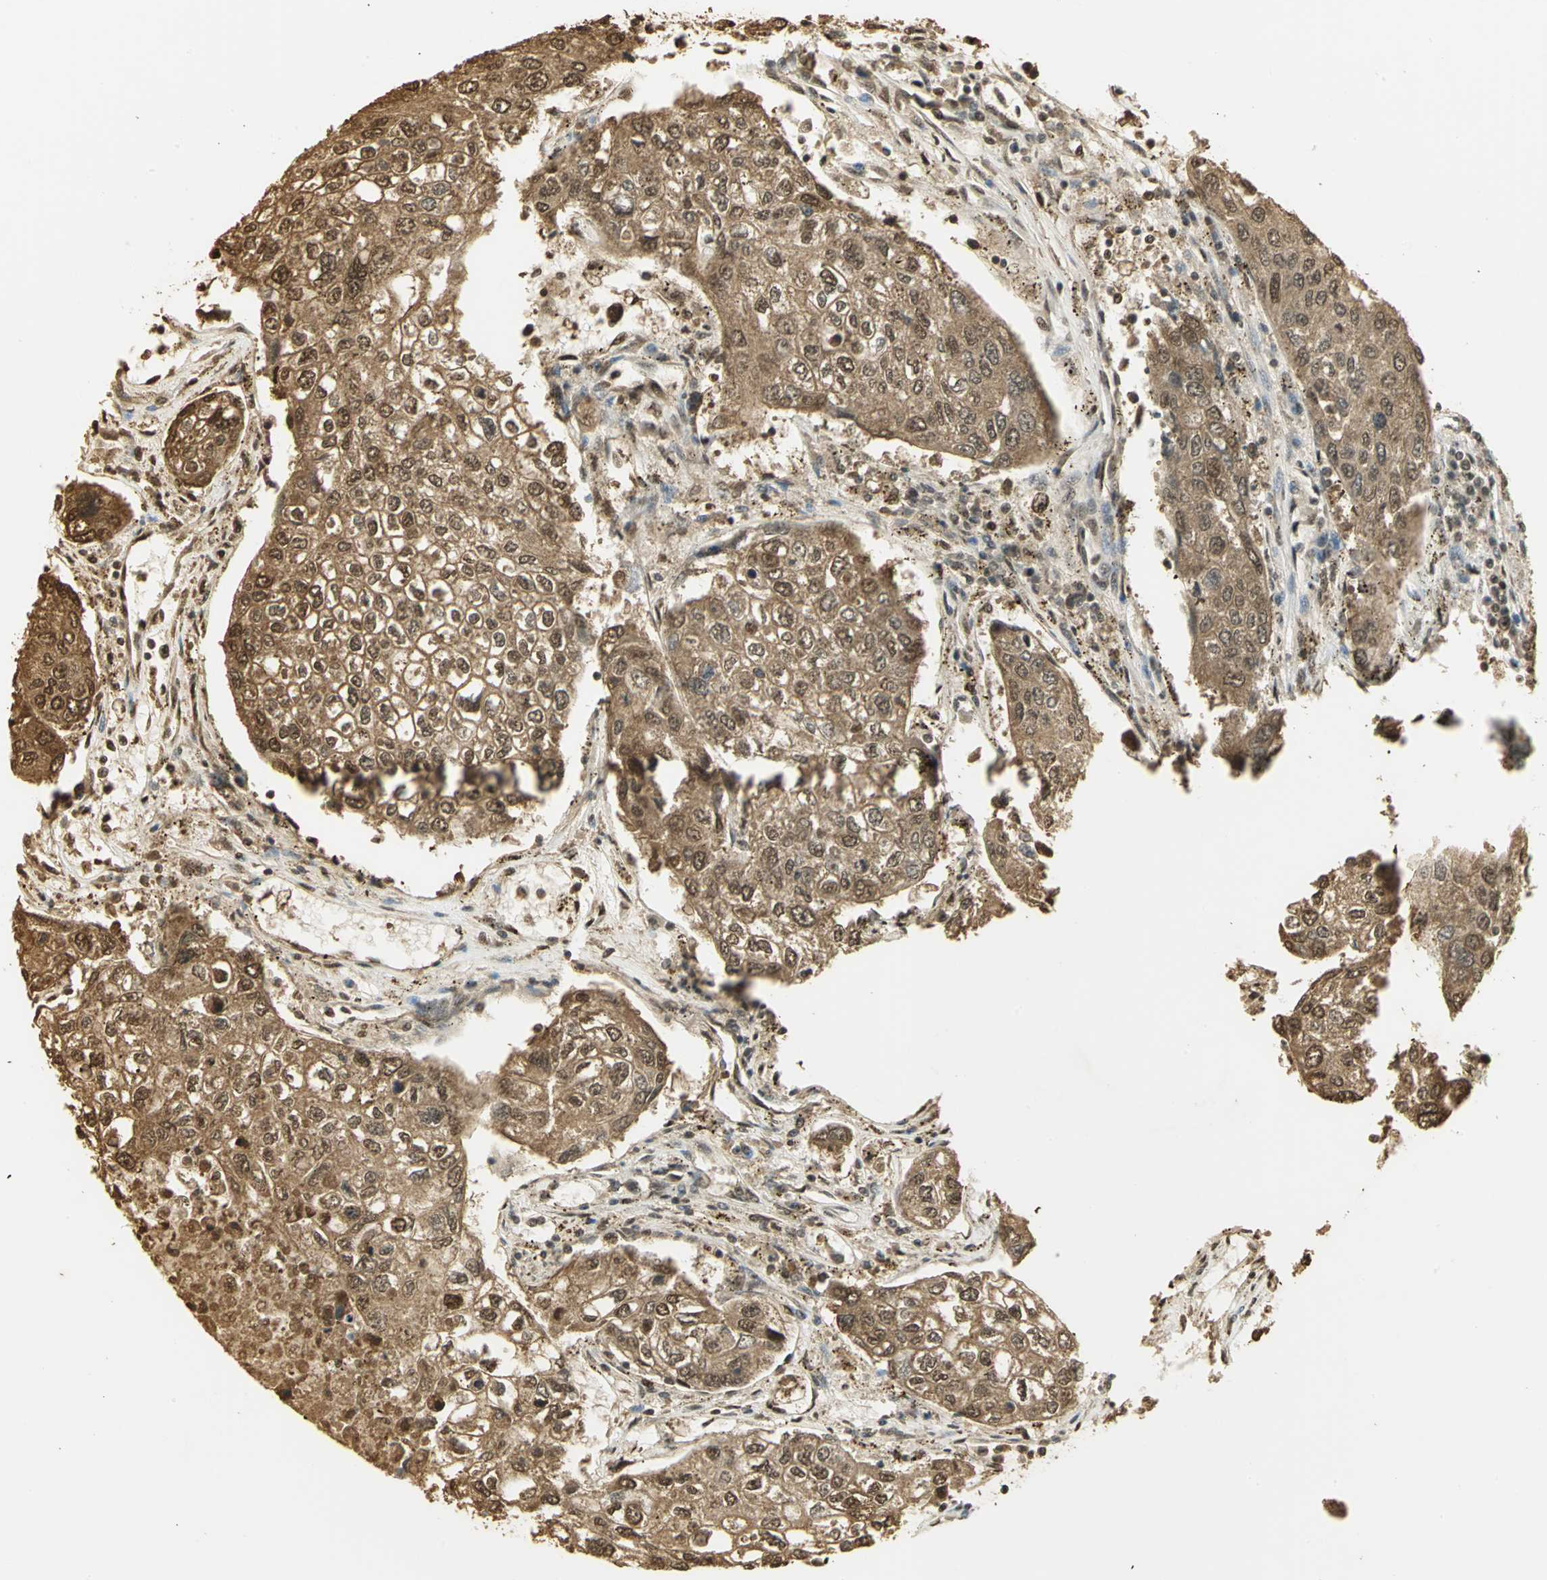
{"staining": {"intensity": "moderate", "quantity": ">75%", "location": "cytoplasmic/membranous,nuclear"}, "tissue": "urothelial cancer", "cell_type": "Tumor cells", "image_type": "cancer", "snomed": [{"axis": "morphology", "description": "Urothelial carcinoma, High grade"}, {"axis": "topography", "description": "Lymph node"}, {"axis": "topography", "description": "Urinary bladder"}], "caption": "A high-resolution micrograph shows immunohistochemistry staining of urothelial cancer, which exhibits moderate cytoplasmic/membranous and nuclear staining in approximately >75% of tumor cells. The staining is performed using DAB (3,3'-diaminobenzidine) brown chromogen to label protein expression. The nuclei are counter-stained blue using hematoxylin.", "gene": "SET", "patient": {"sex": "male", "age": 51}}